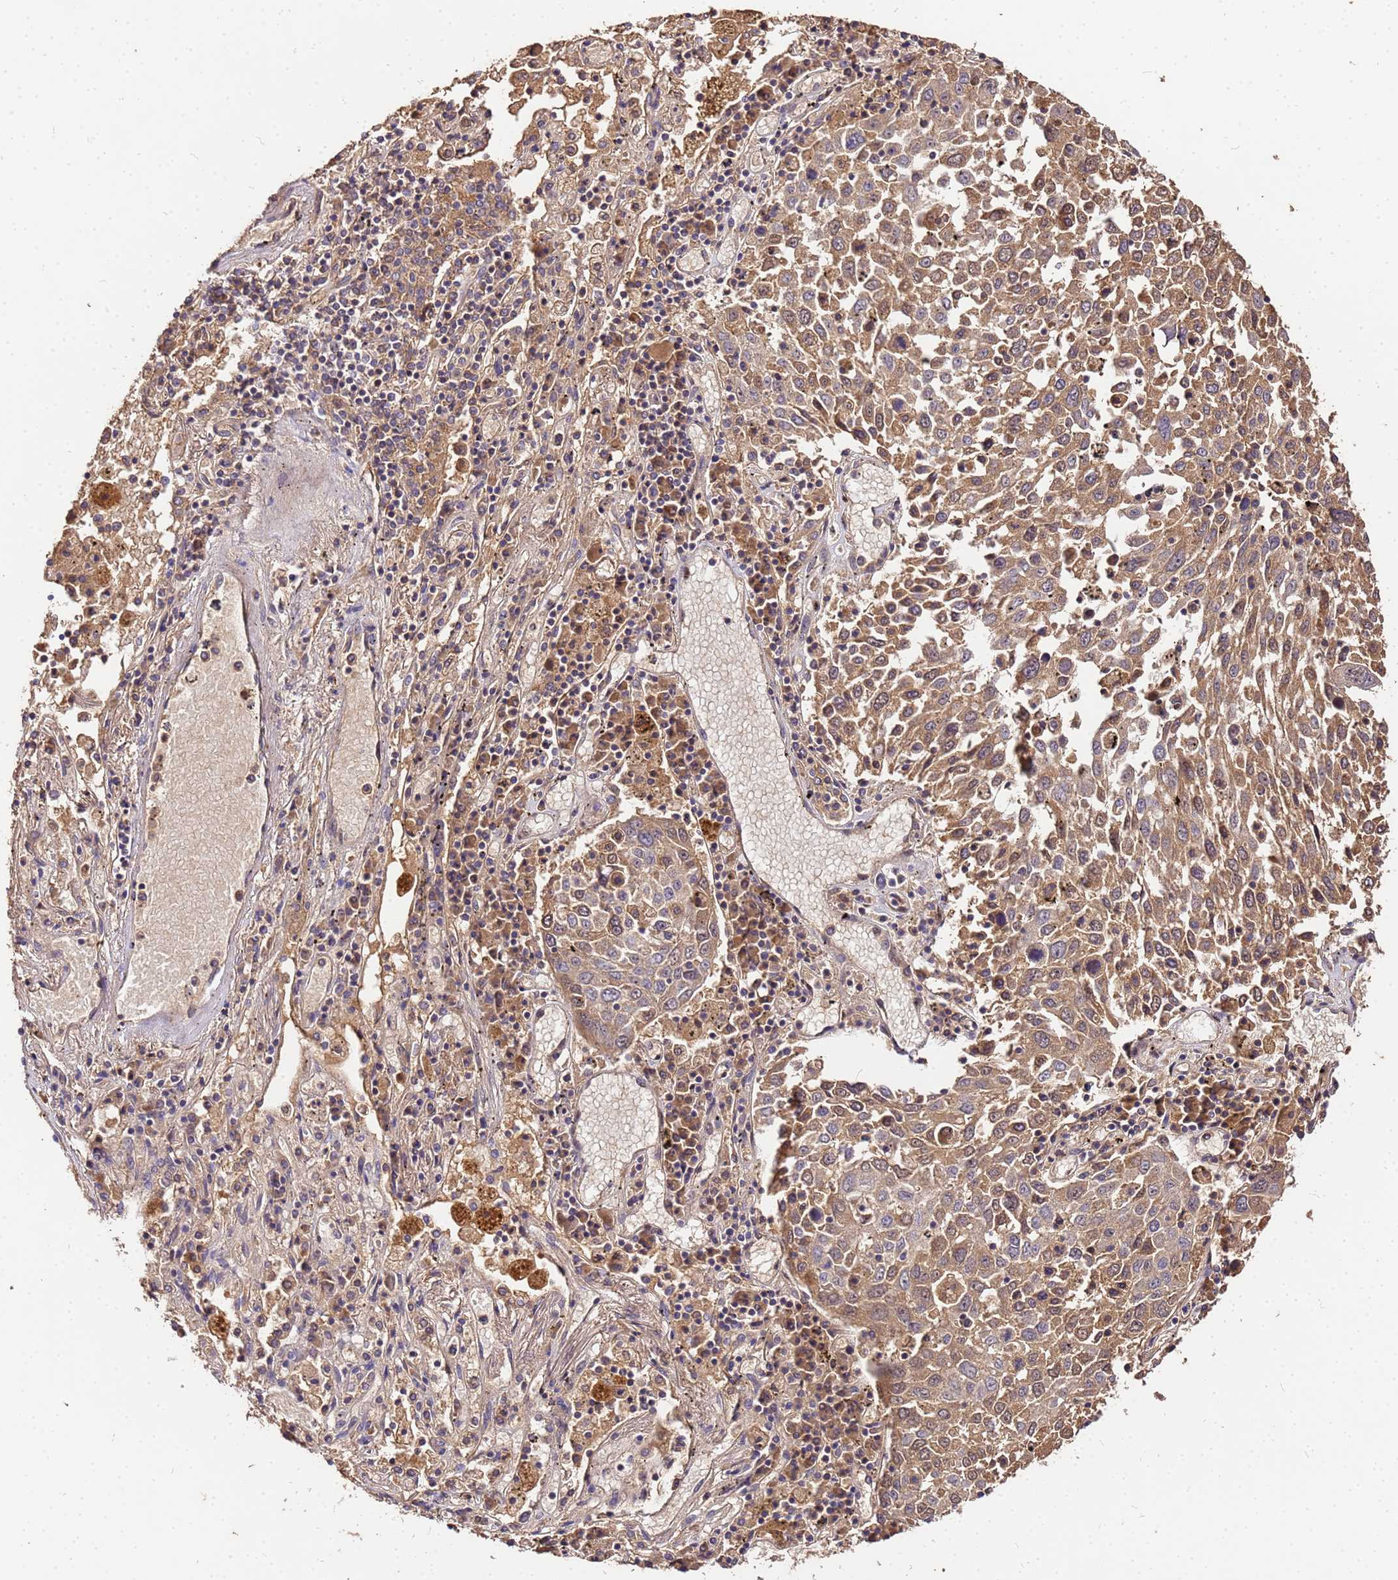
{"staining": {"intensity": "moderate", "quantity": ">75%", "location": "cytoplasmic/membranous"}, "tissue": "lung cancer", "cell_type": "Tumor cells", "image_type": "cancer", "snomed": [{"axis": "morphology", "description": "Squamous cell carcinoma, NOS"}, {"axis": "topography", "description": "Lung"}], "caption": "Protein expression analysis of lung cancer shows moderate cytoplasmic/membranous expression in about >75% of tumor cells.", "gene": "MTERF1", "patient": {"sex": "male", "age": 65}}